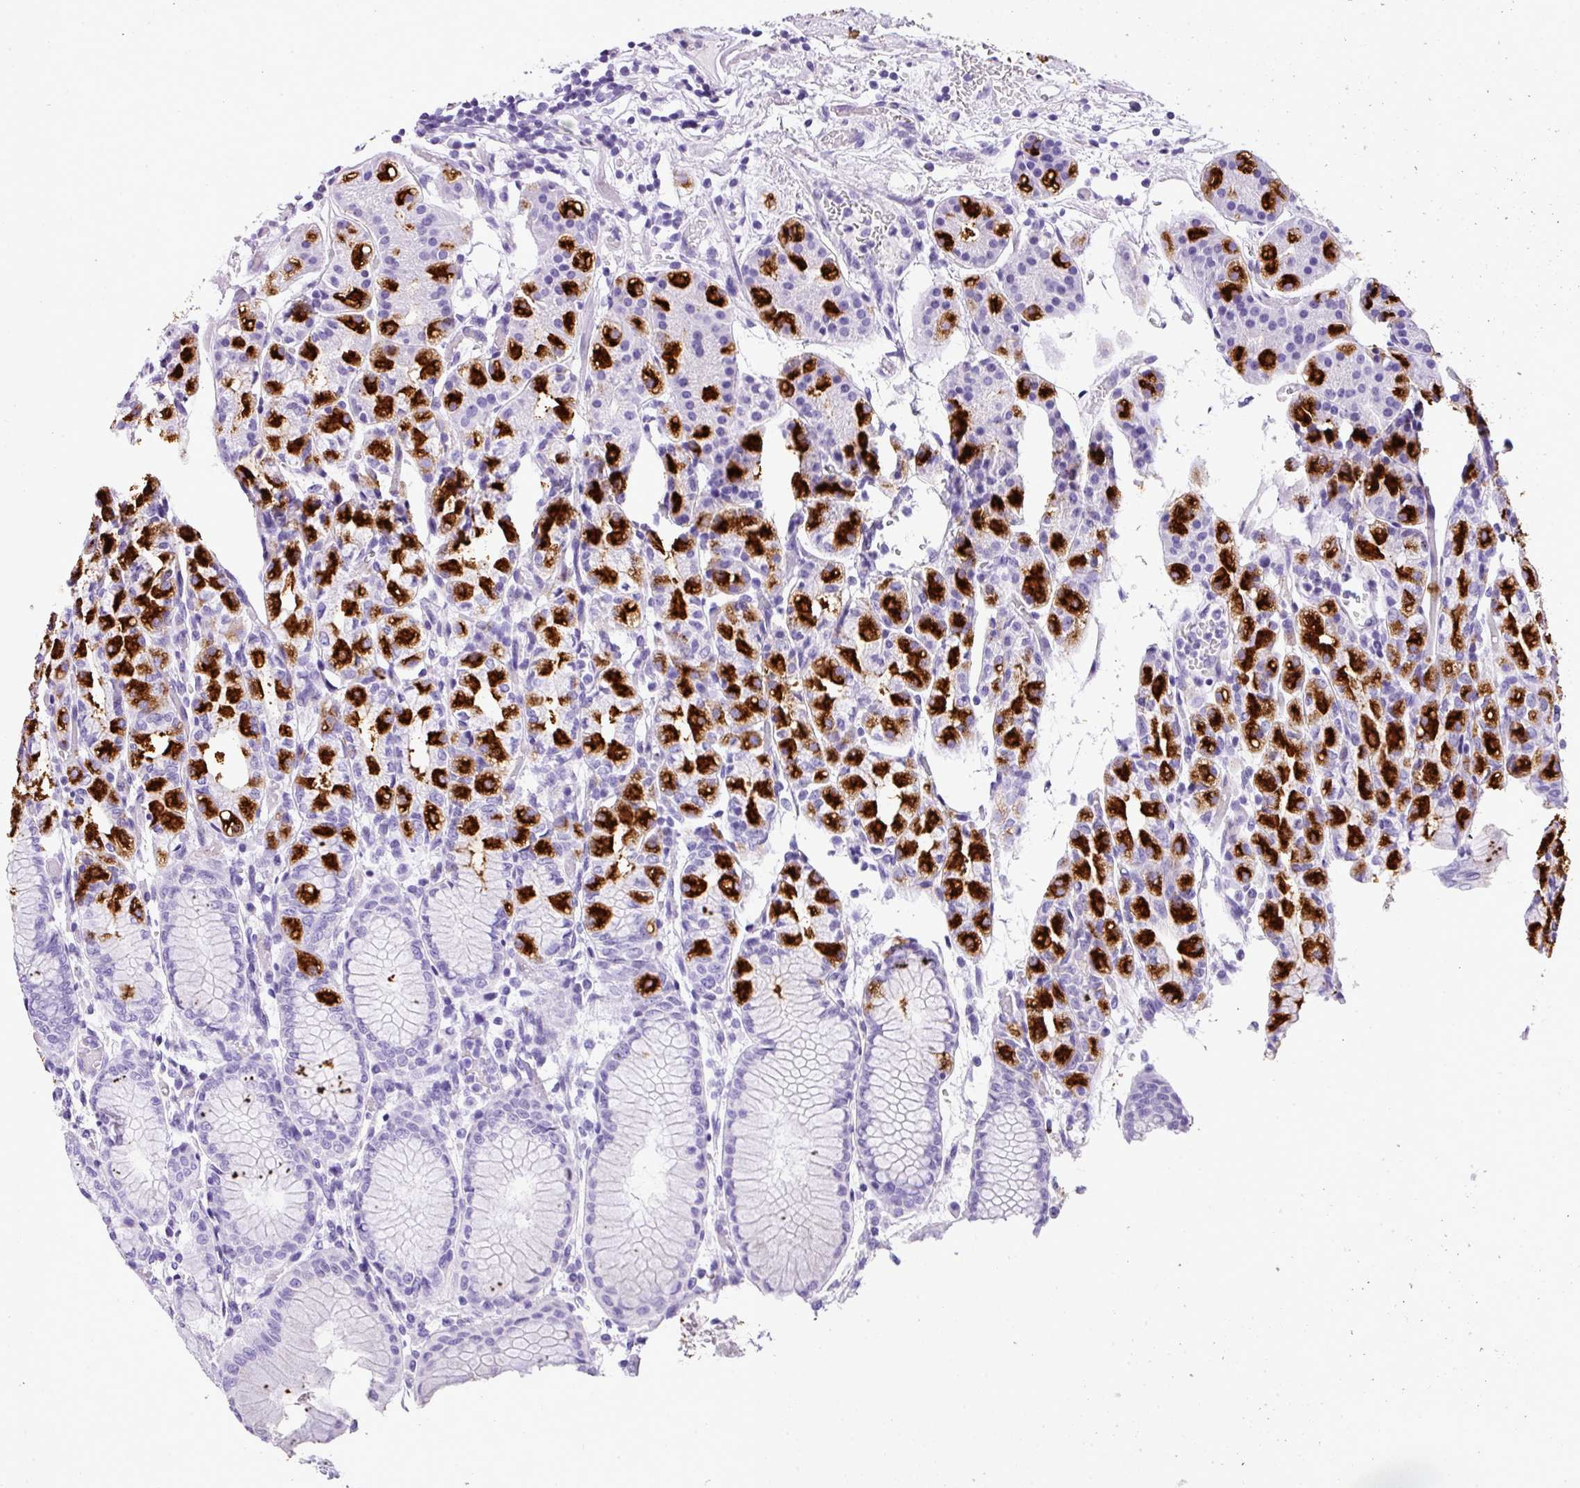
{"staining": {"intensity": "strong", "quantity": "25%-75%", "location": "cytoplasmic/membranous"}, "tissue": "stomach", "cell_type": "Glandular cells", "image_type": "normal", "snomed": [{"axis": "morphology", "description": "Normal tissue, NOS"}, {"axis": "topography", "description": "Stomach"}], "caption": "Strong cytoplasmic/membranous positivity is present in approximately 25%-75% of glandular cells in benign stomach.", "gene": "MUC21", "patient": {"sex": "female", "age": 57}}